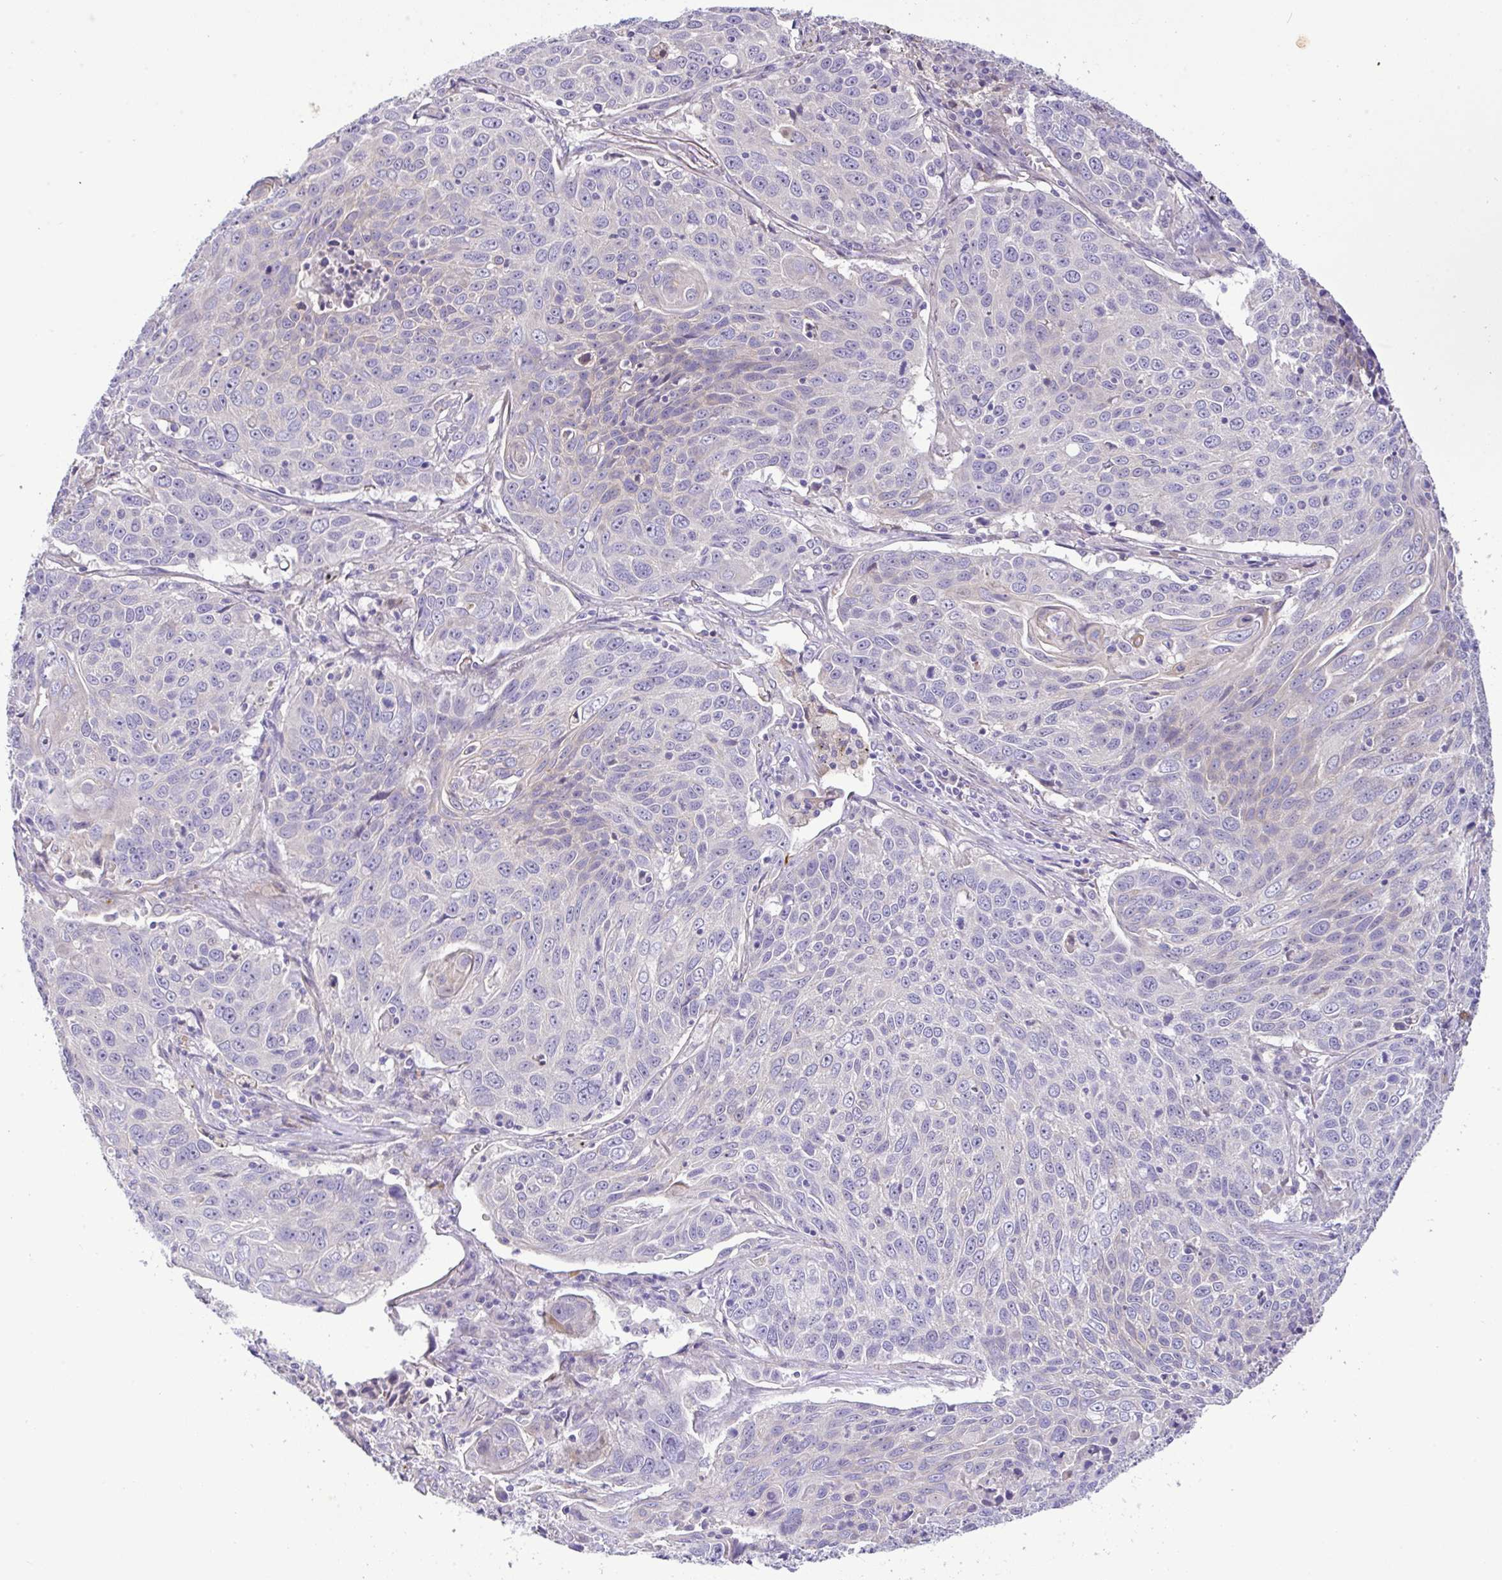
{"staining": {"intensity": "negative", "quantity": "none", "location": "none"}, "tissue": "lung cancer", "cell_type": "Tumor cells", "image_type": "cancer", "snomed": [{"axis": "morphology", "description": "Squamous cell carcinoma, NOS"}, {"axis": "topography", "description": "Lung"}], "caption": "Immunohistochemical staining of human lung cancer shows no significant staining in tumor cells.", "gene": "EPN3", "patient": {"sex": "male", "age": 78}}